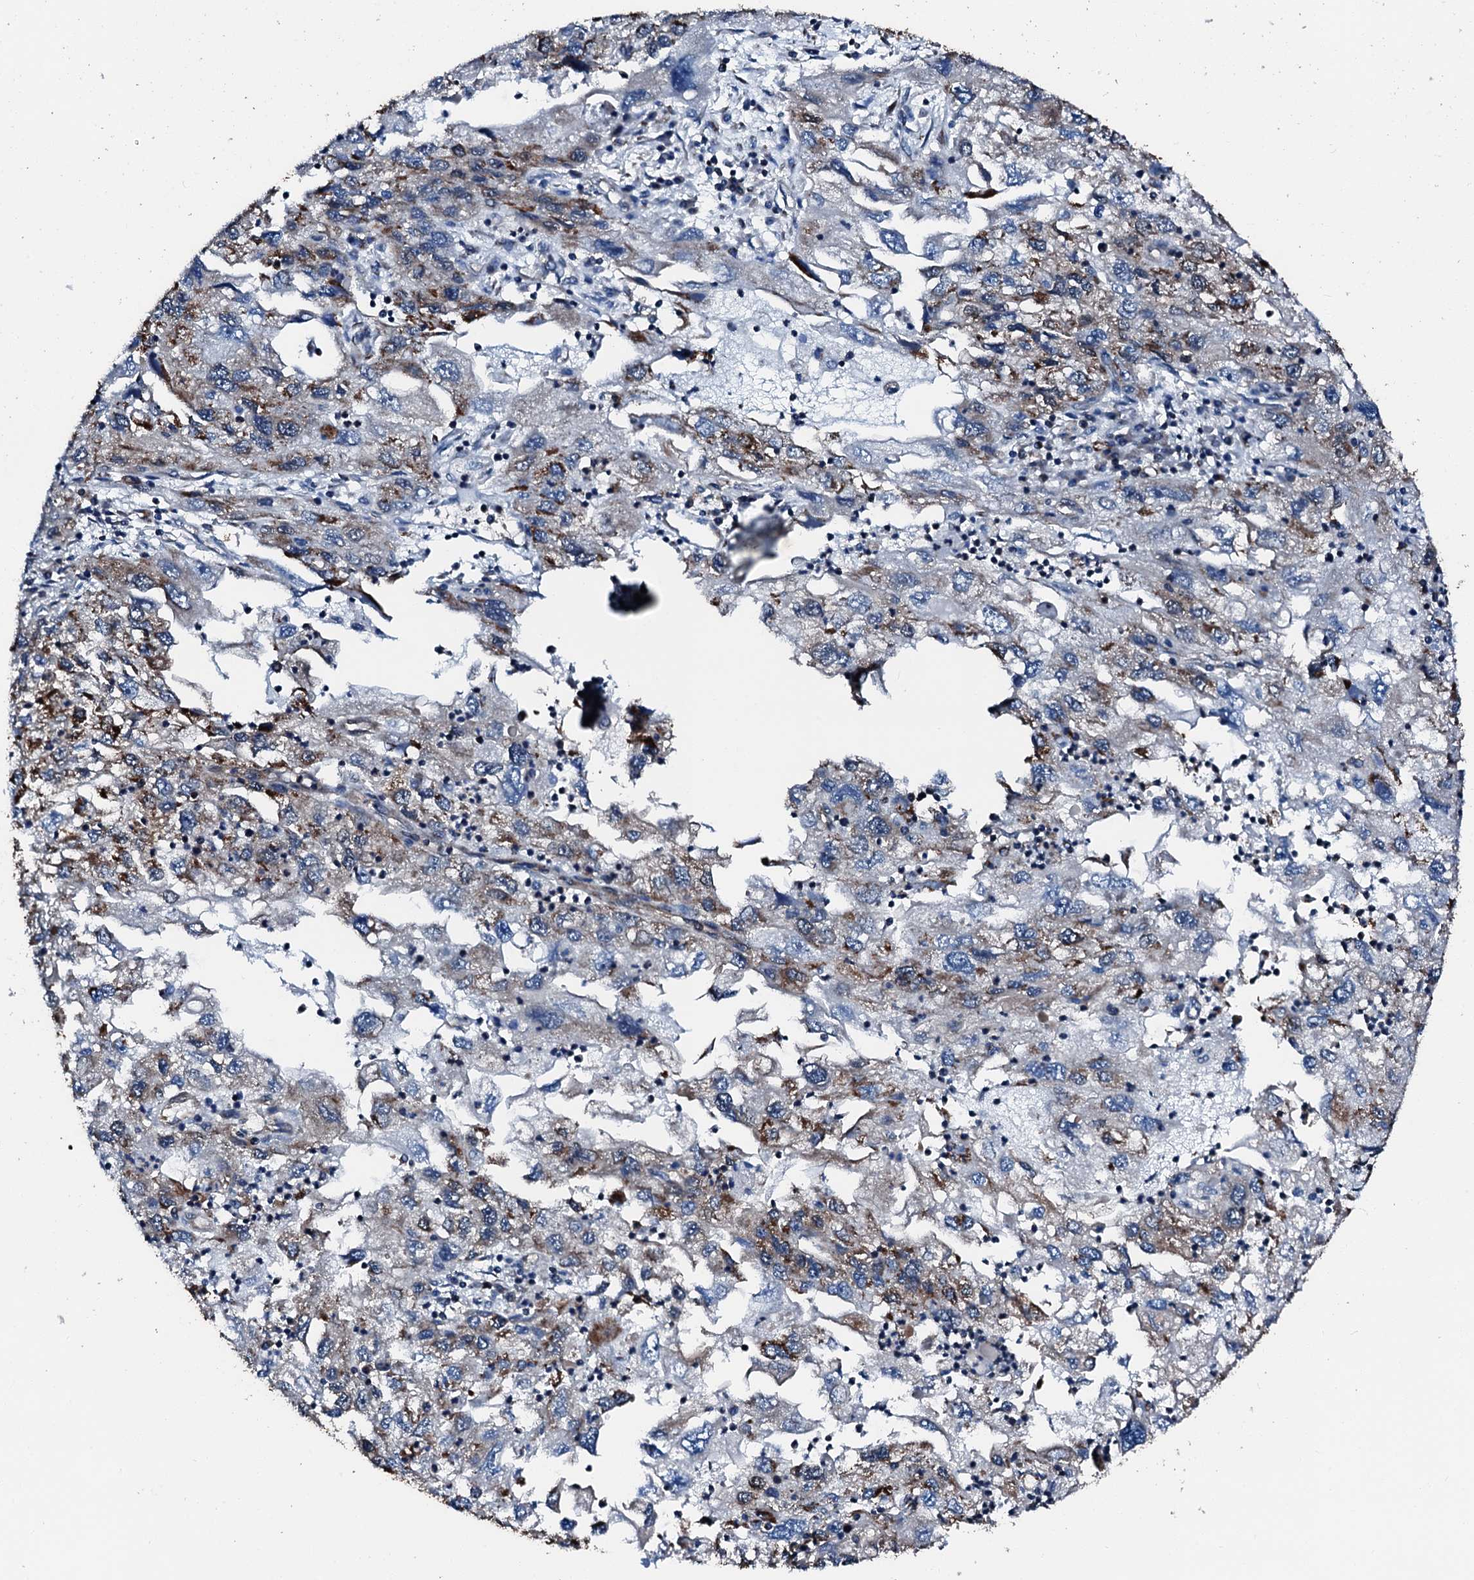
{"staining": {"intensity": "moderate", "quantity": "<25%", "location": "cytoplasmic/membranous"}, "tissue": "endometrial cancer", "cell_type": "Tumor cells", "image_type": "cancer", "snomed": [{"axis": "morphology", "description": "Adenocarcinoma, NOS"}, {"axis": "topography", "description": "Endometrium"}], "caption": "An image of human adenocarcinoma (endometrial) stained for a protein demonstrates moderate cytoplasmic/membranous brown staining in tumor cells.", "gene": "HADH", "patient": {"sex": "female", "age": 49}}